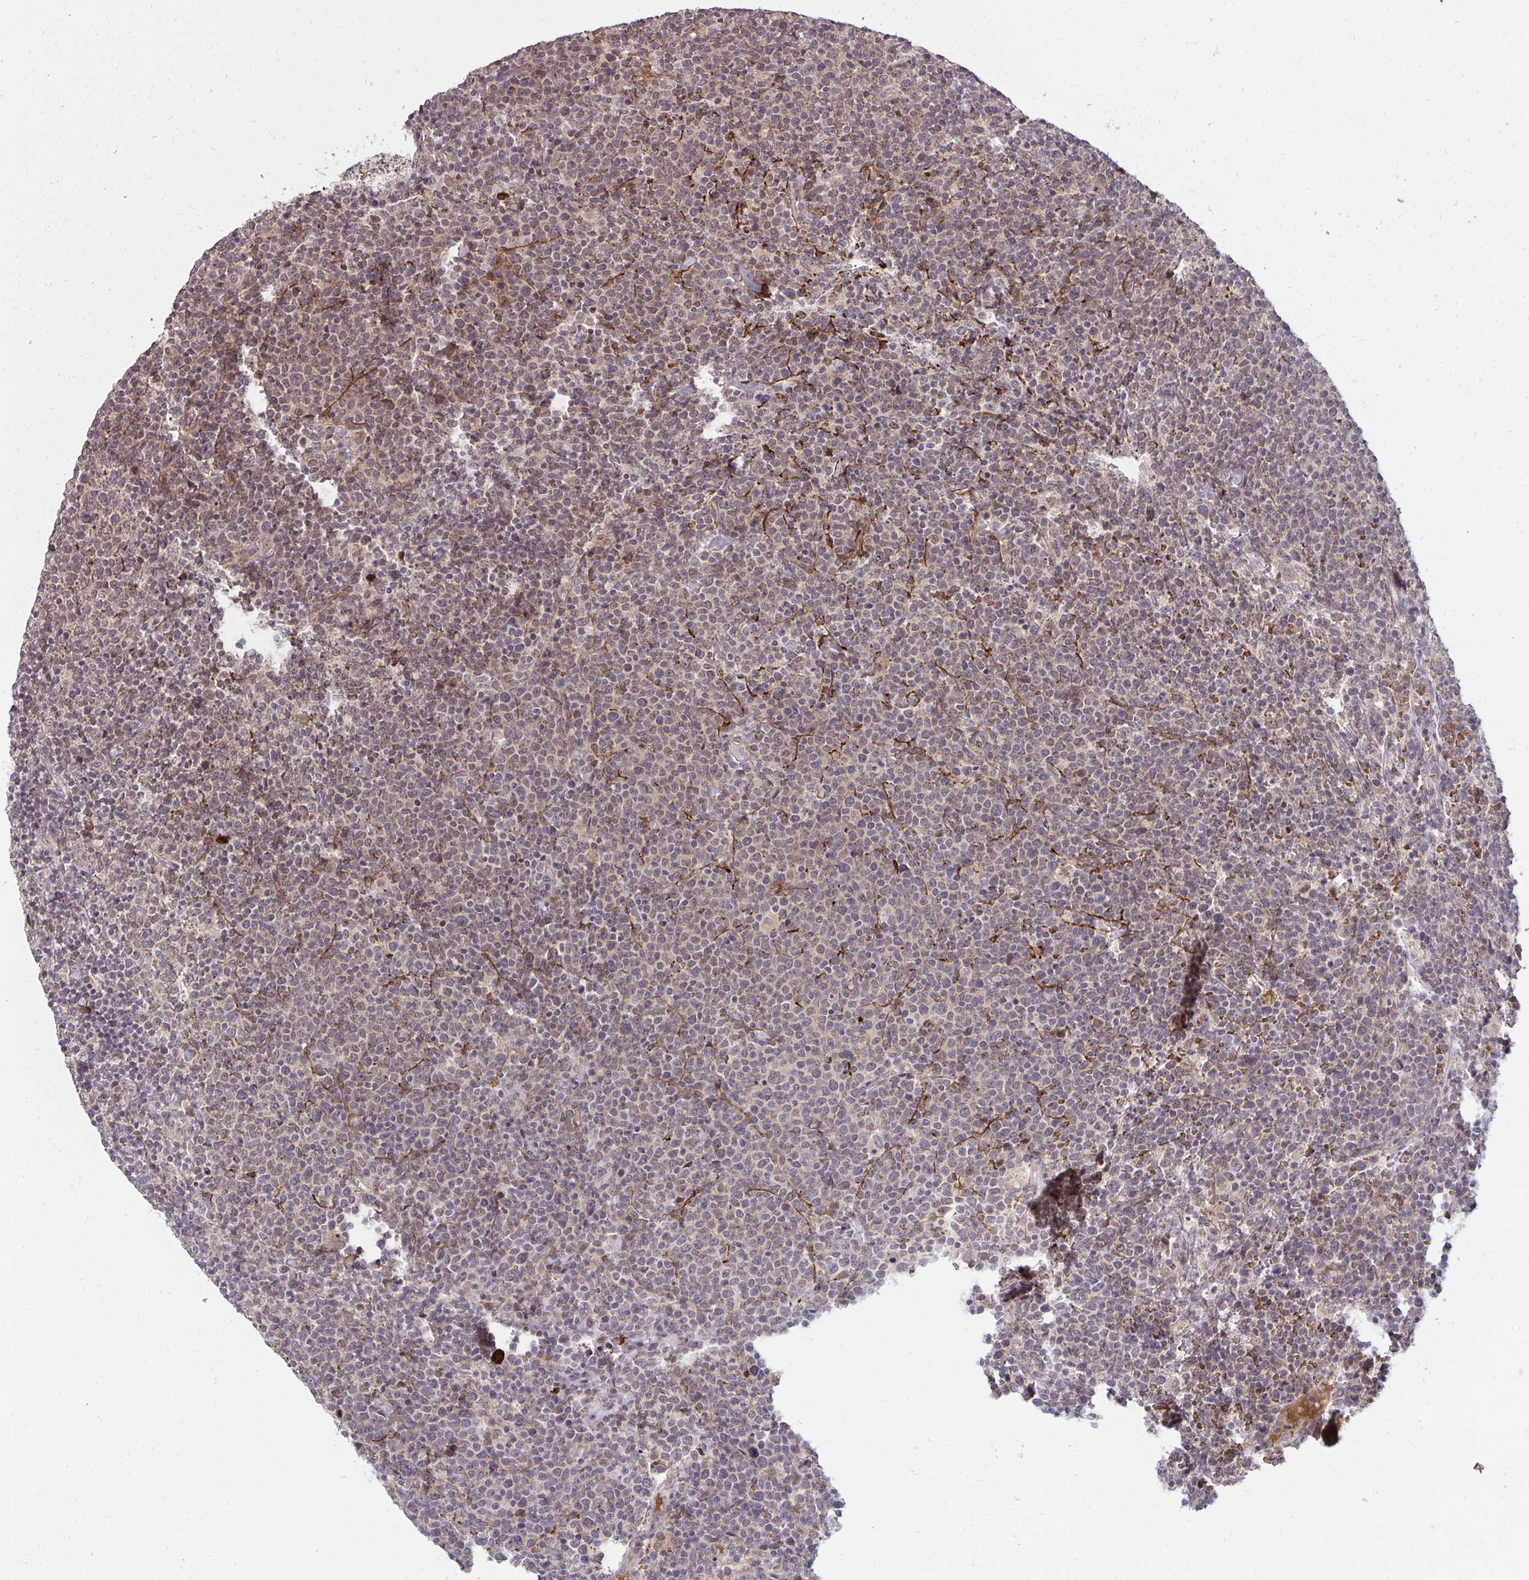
{"staining": {"intensity": "weak", "quantity": "25%-75%", "location": "cytoplasmic/membranous"}, "tissue": "lymphoma", "cell_type": "Tumor cells", "image_type": "cancer", "snomed": [{"axis": "morphology", "description": "Malignant lymphoma, non-Hodgkin's type, High grade"}, {"axis": "topography", "description": "Lymph node"}], "caption": "Lymphoma stained for a protein demonstrates weak cytoplasmic/membranous positivity in tumor cells. Ihc stains the protein of interest in brown and the nuclei are stained blue.", "gene": "ZSCAN9", "patient": {"sex": "male", "age": 61}}